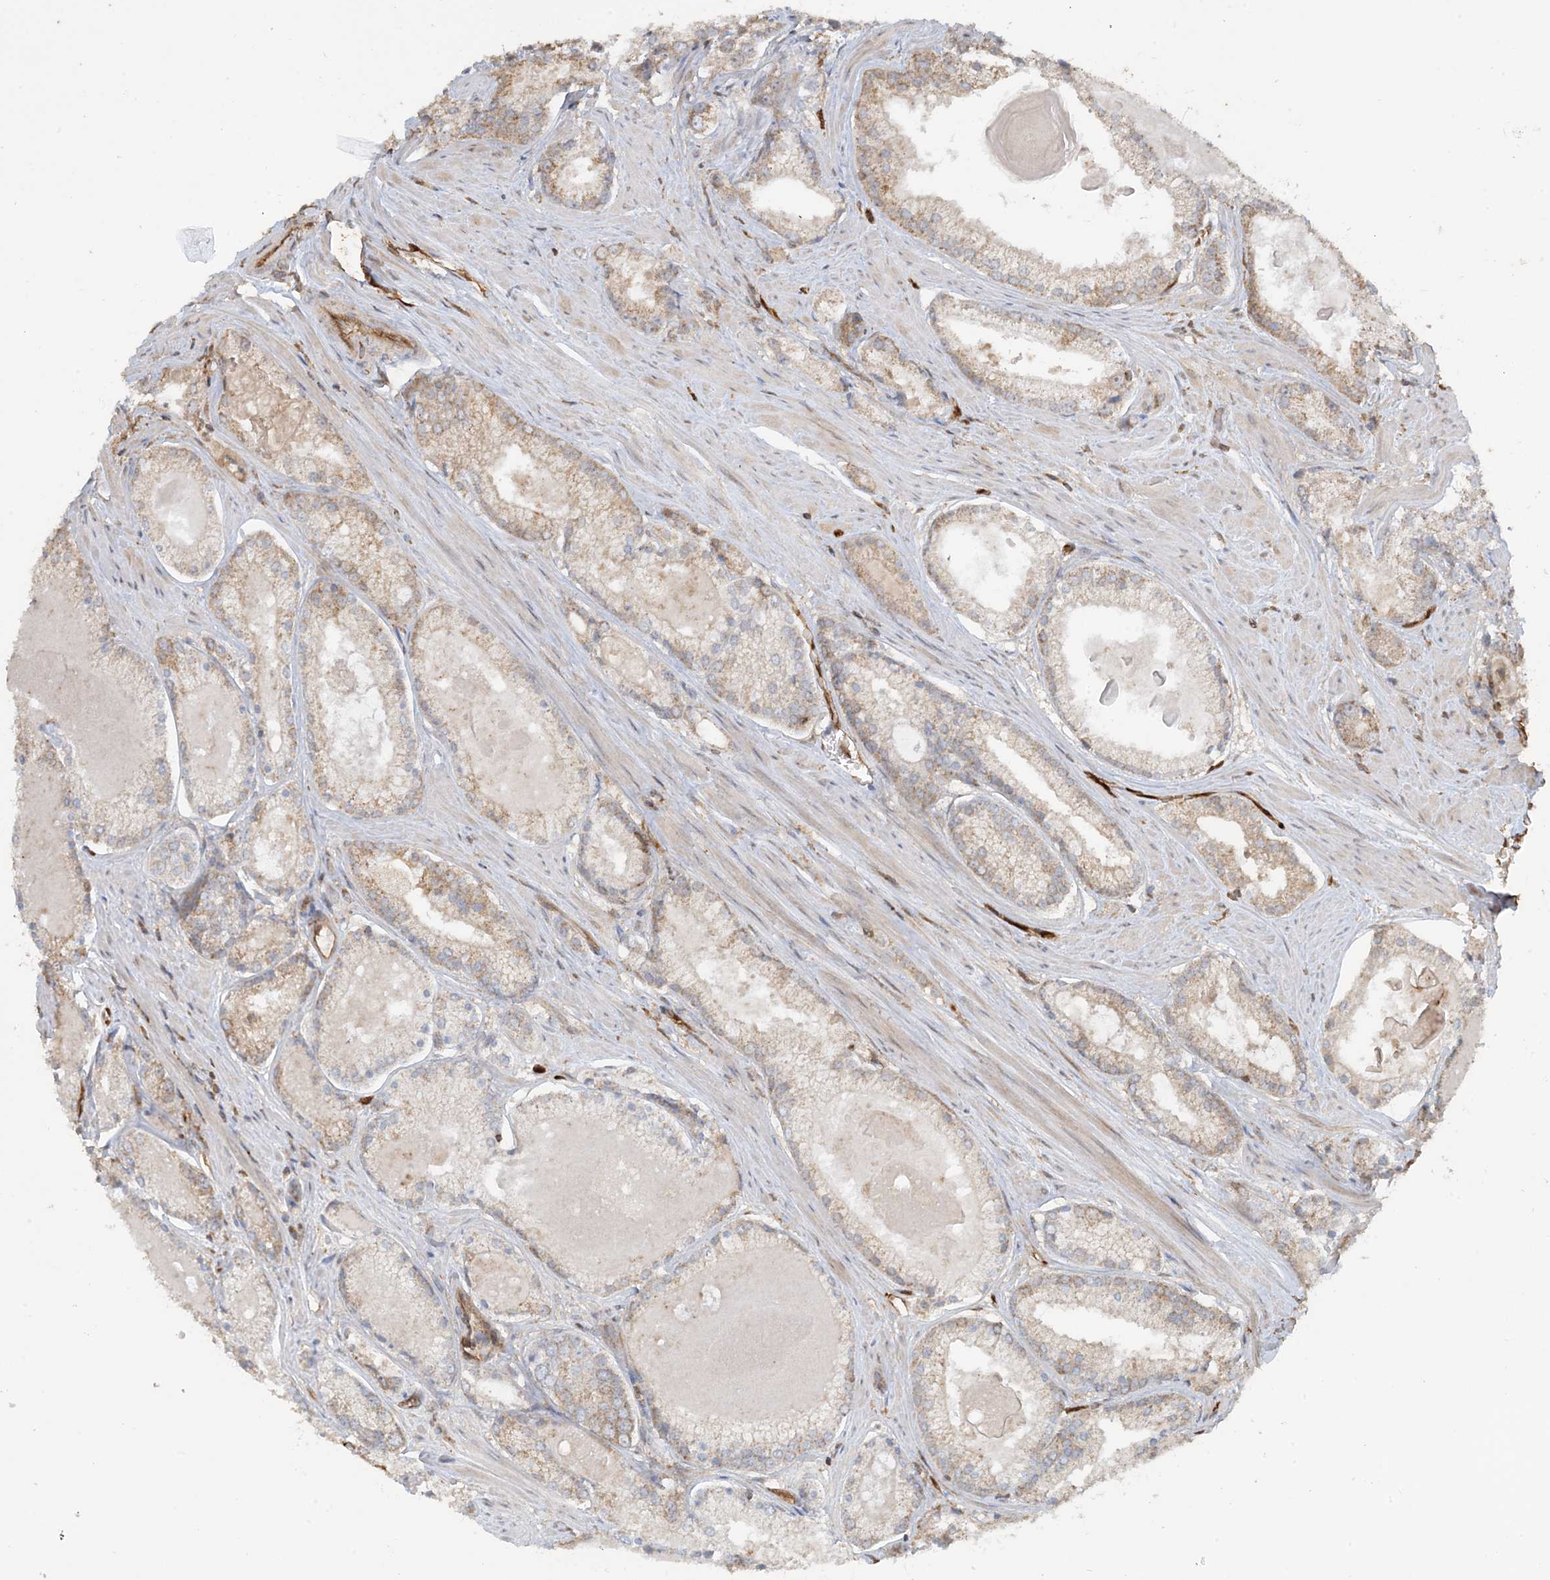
{"staining": {"intensity": "weak", "quantity": "25%-75%", "location": "cytoplasmic/membranous"}, "tissue": "prostate cancer", "cell_type": "Tumor cells", "image_type": "cancer", "snomed": [{"axis": "morphology", "description": "Adenocarcinoma, Low grade"}, {"axis": "topography", "description": "Prostate"}], "caption": "Weak cytoplasmic/membranous staining is identified in about 25%-75% of tumor cells in low-grade adenocarcinoma (prostate).", "gene": "PPM1F", "patient": {"sex": "male", "age": 54}}